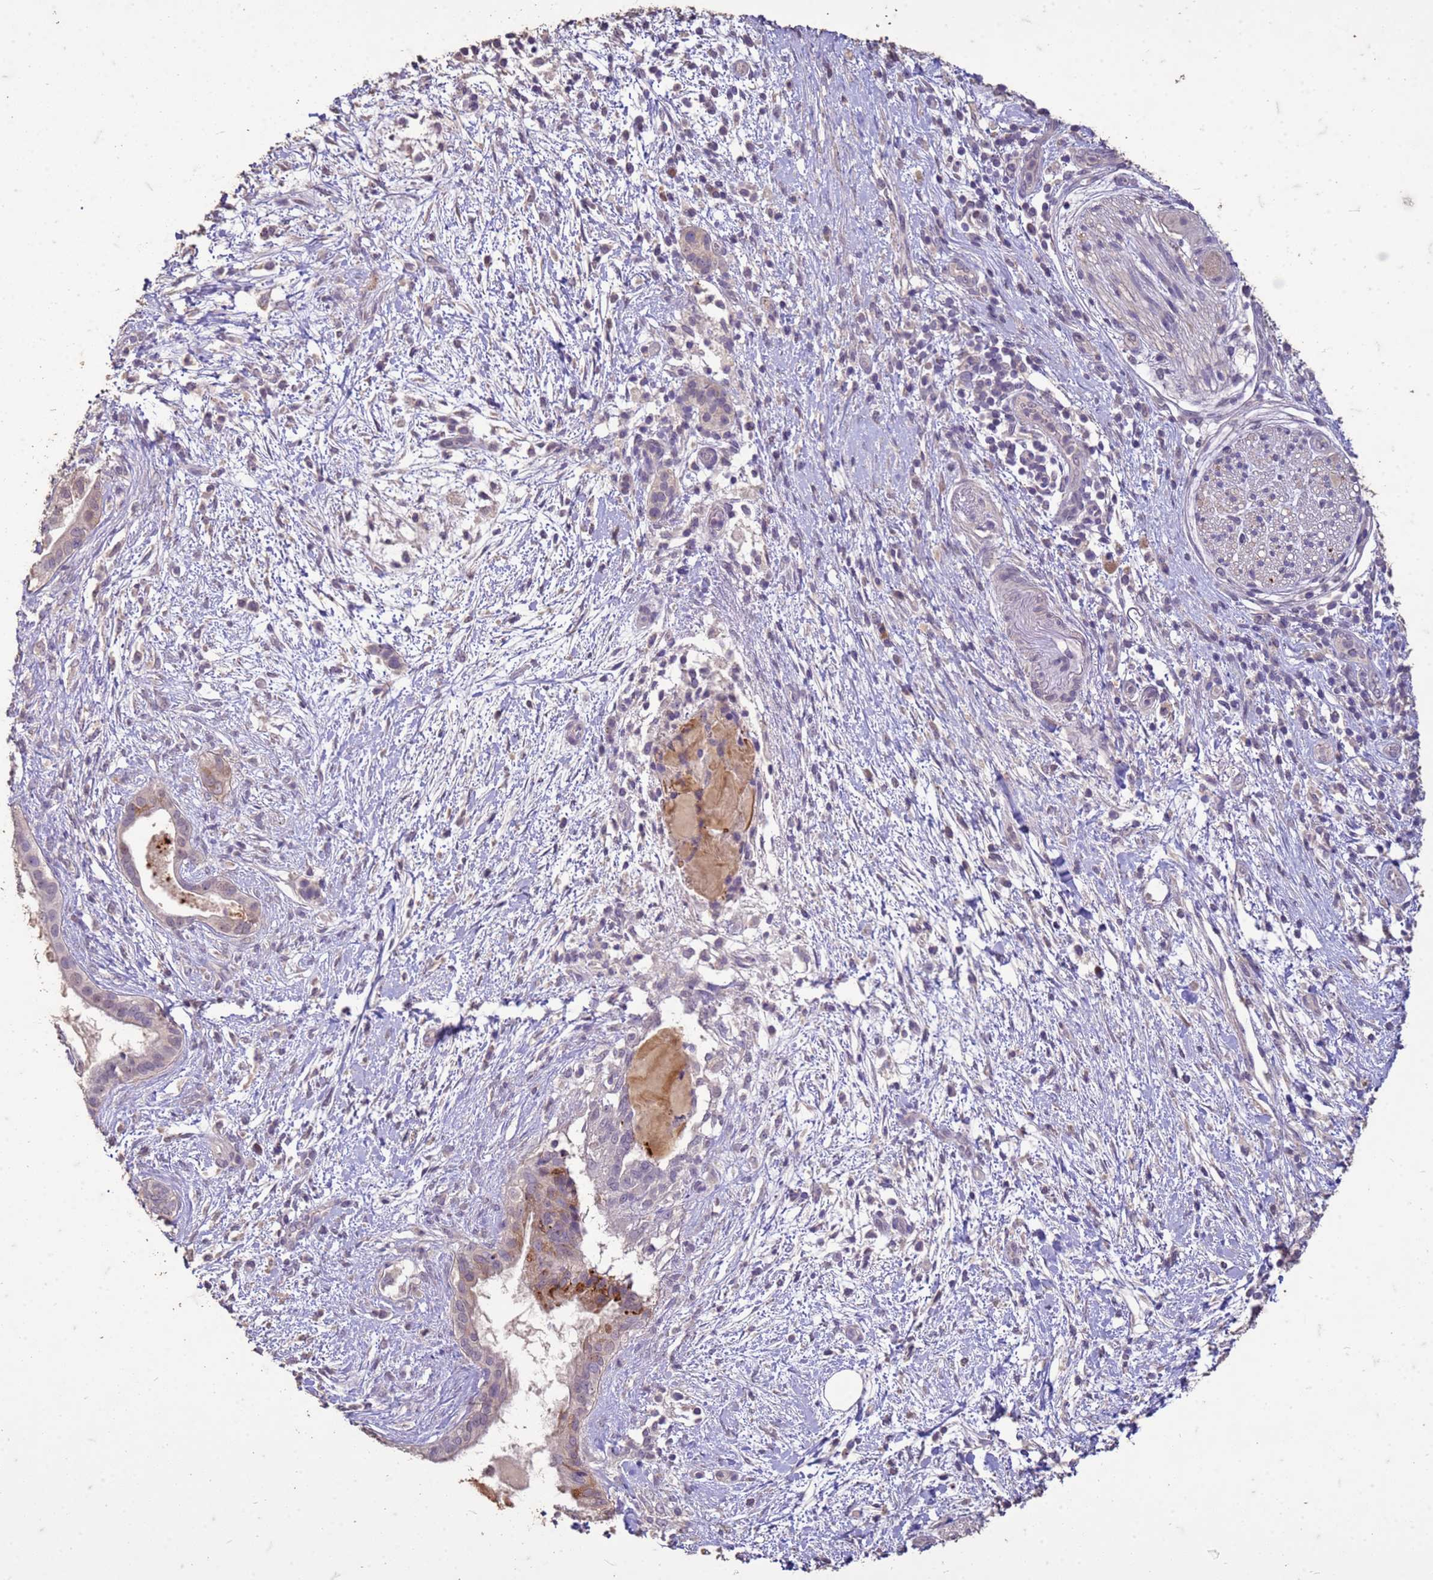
{"staining": {"intensity": "moderate", "quantity": "<25%", "location": "cytoplasmic/membranous"}, "tissue": "pancreatic cancer", "cell_type": "Tumor cells", "image_type": "cancer", "snomed": [{"axis": "morphology", "description": "Adenocarcinoma, NOS"}, {"axis": "topography", "description": "Pancreas"}], "caption": "Immunohistochemical staining of adenocarcinoma (pancreatic) exhibits low levels of moderate cytoplasmic/membranous protein staining in about <25% of tumor cells.", "gene": "FAM184B", "patient": {"sex": "female", "age": 61}}